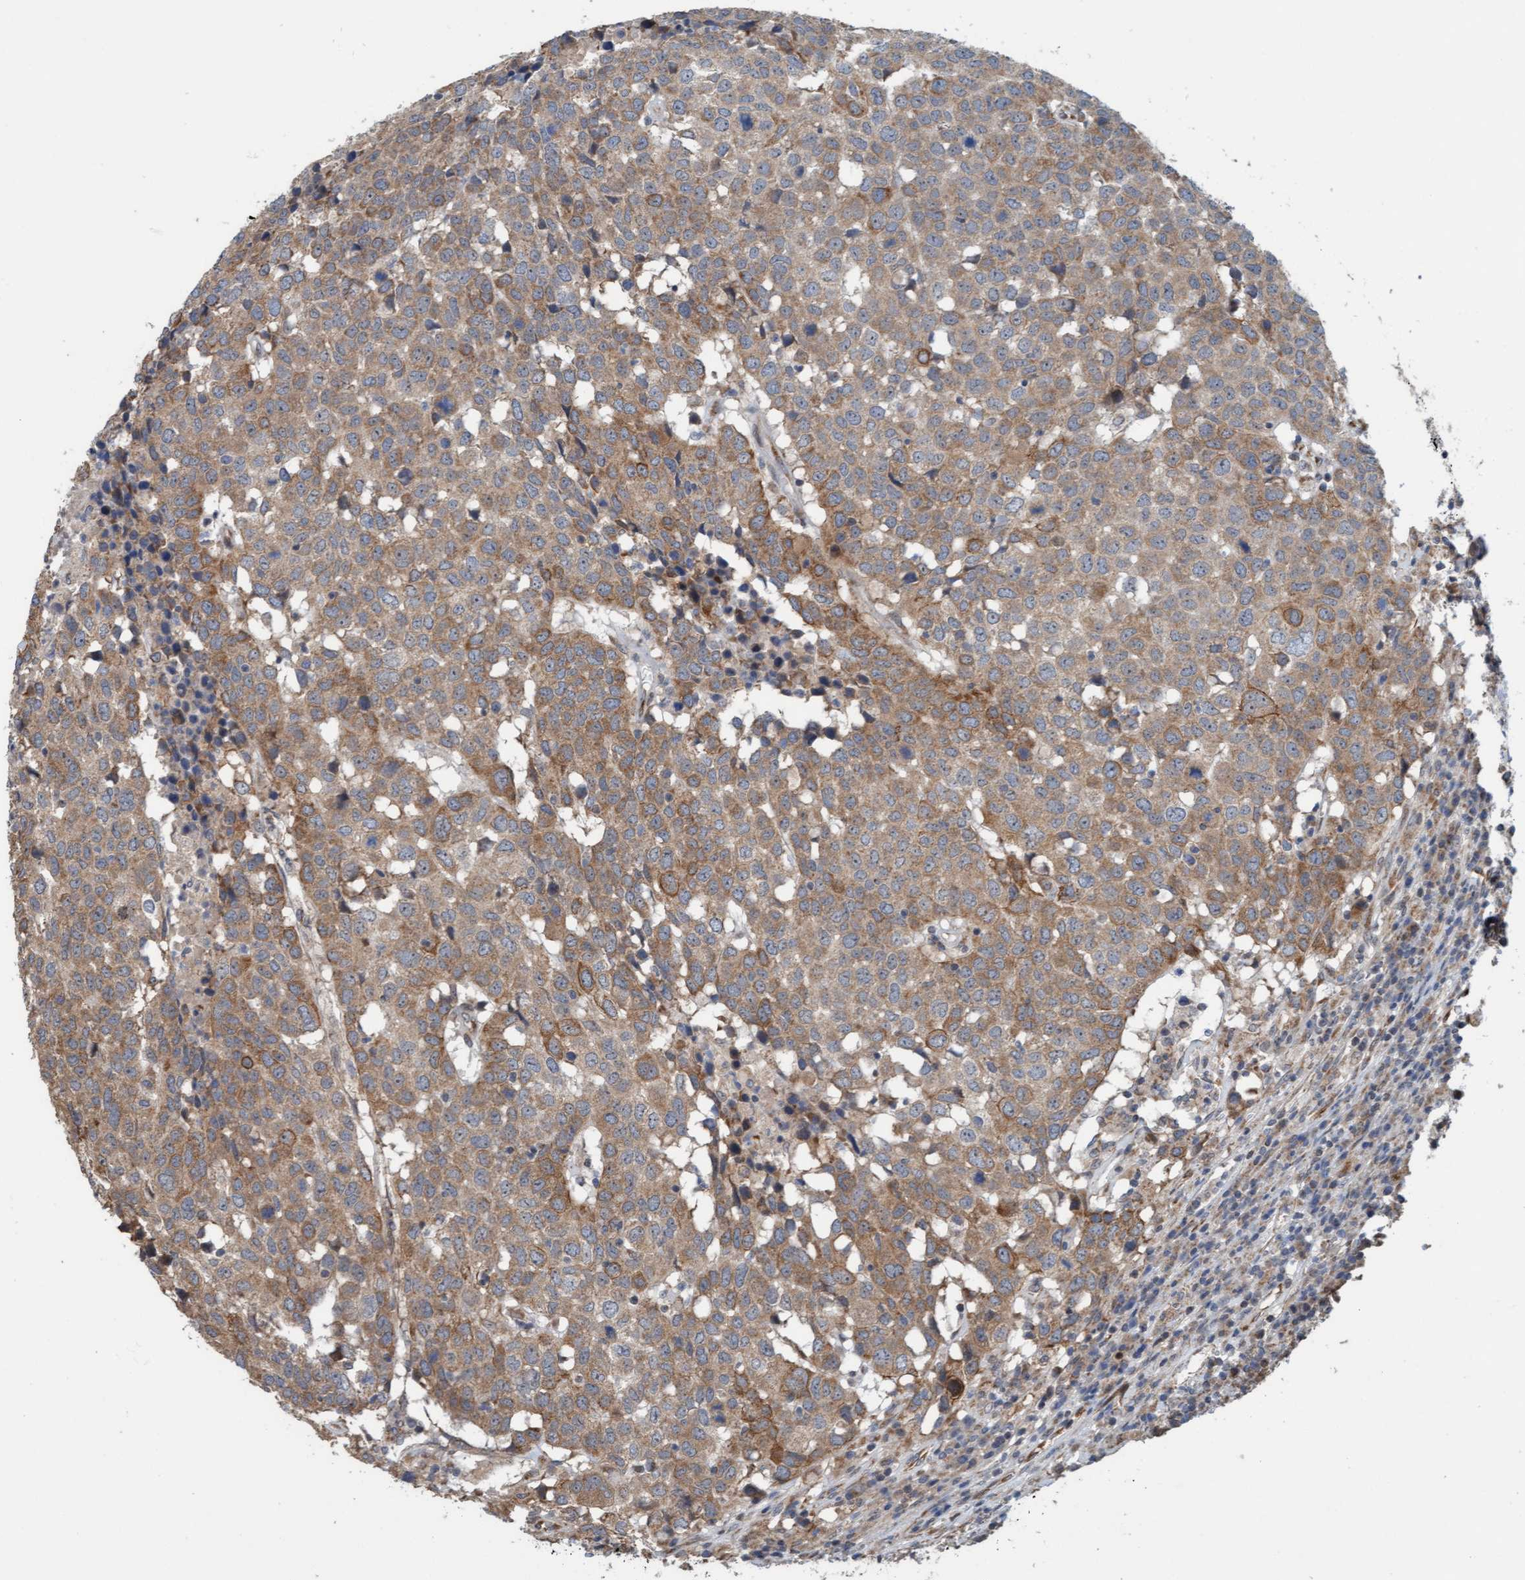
{"staining": {"intensity": "moderate", "quantity": ">75%", "location": "cytoplasmic/membranous"}, "tissue": "head and neck cancer", "cell_type": "Tumor cells", "image_type": "cancer", "snomed": [{"axis": "morphology", "description": "Squamous cell carcinoma, NOS"}, {"axis": "topography", "description": "Head-Neck"}], "caption": "Immunohistochemistry (IHC) (DAB) staining of human head and neck cancer displays moderate cytoplasmic/membranous protein expression in approximately >75% of tumor cells.", "gene": "ZNF566", "patient": {"sex": "male", "age": 66}}